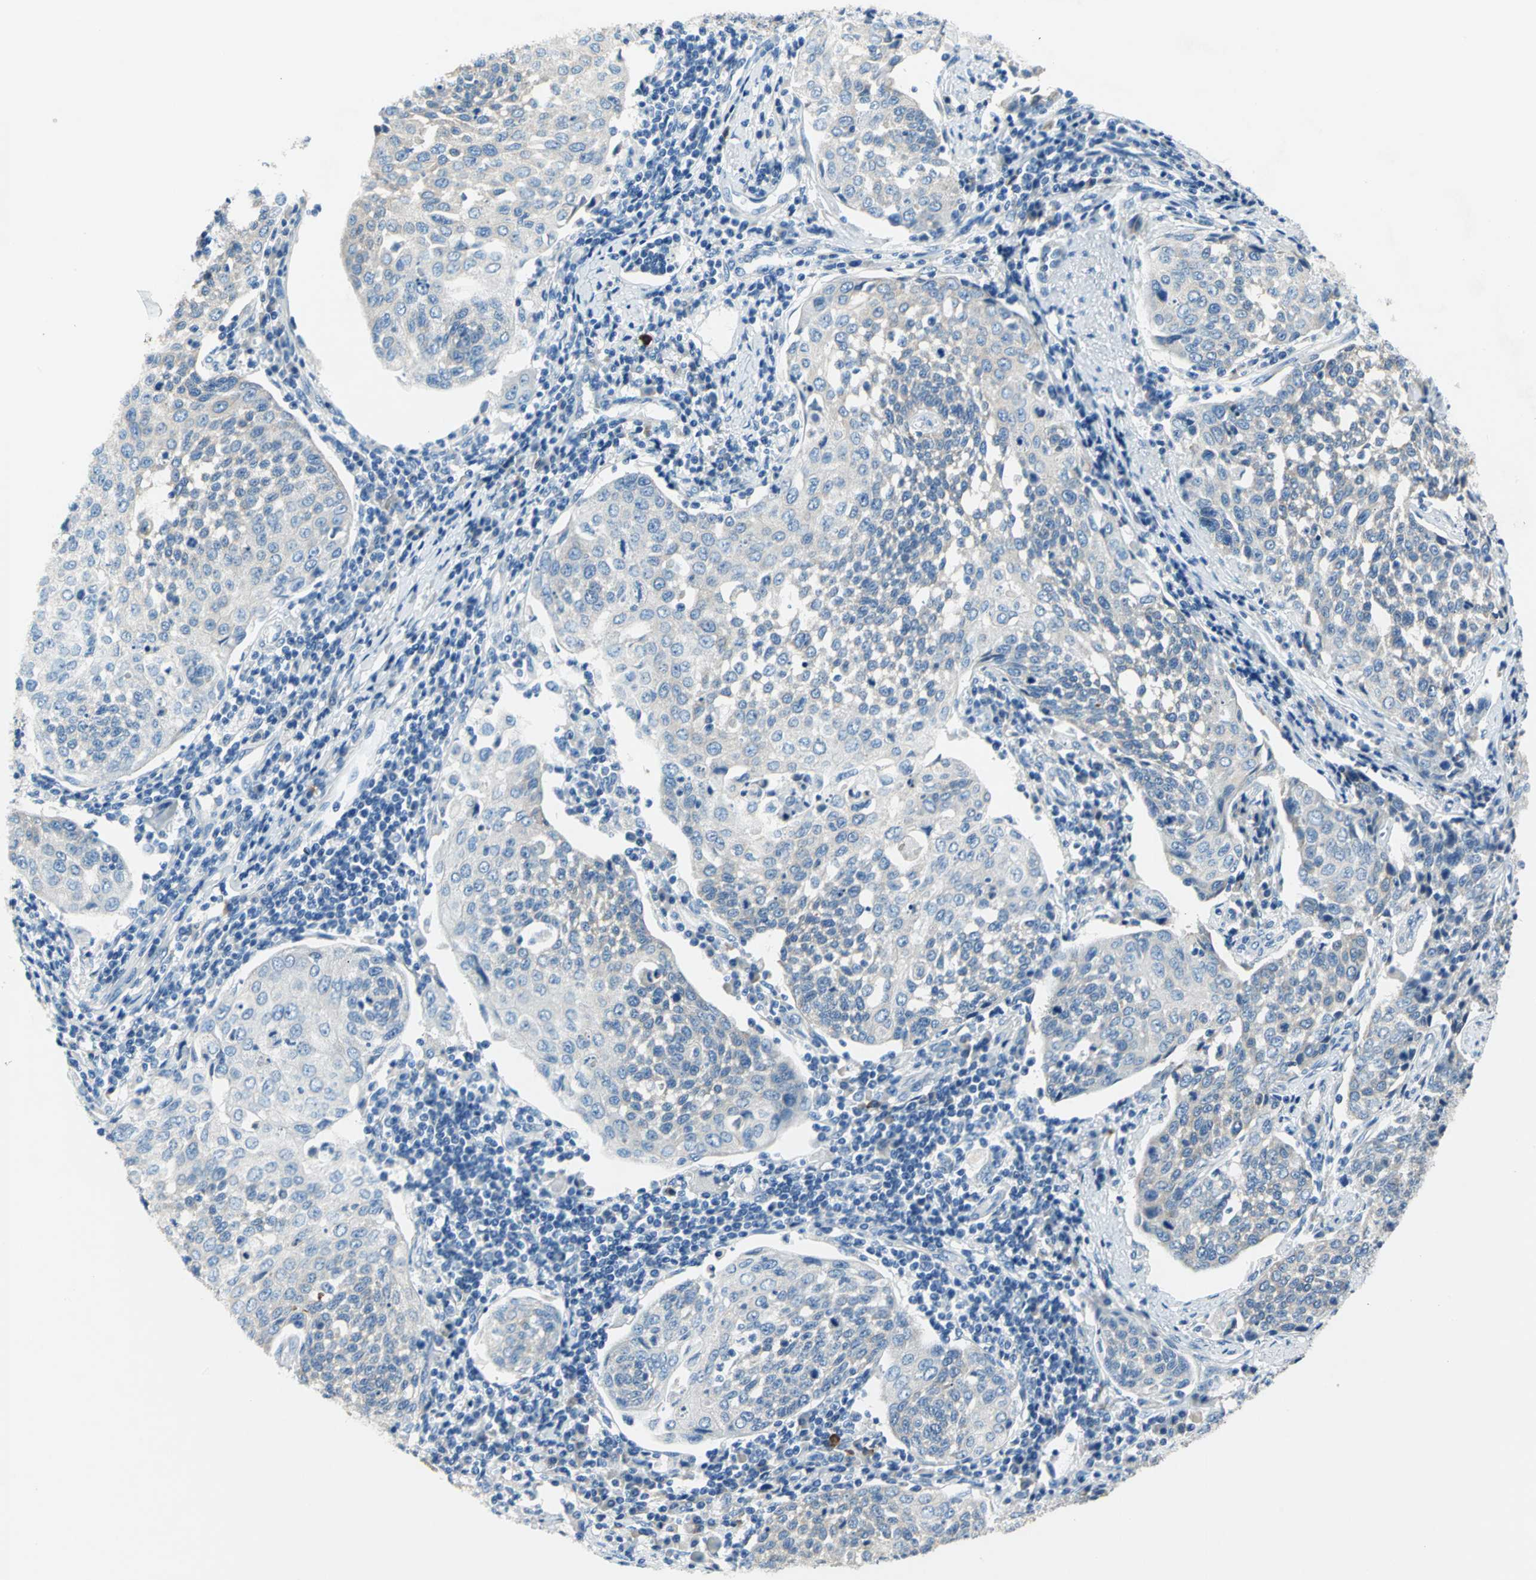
{"staining": {"intensity": "negative", "quantity": "none", "location": "none"}, "tissue": "cervical cancer", "cell_type": "Tumor cells", "image_type": "cancer", "snomed": [{"axis": "morphology", "description": "Squamous cell carcinoma, NOS"}, {"axis": "topography", "description": "Cervix"}], "caption": "Tumor cells show no significant protein staining in cervical squamous cell carcinoma.", "gene": "TRIM25", "patient": {"sex": "female", "age": 34}}